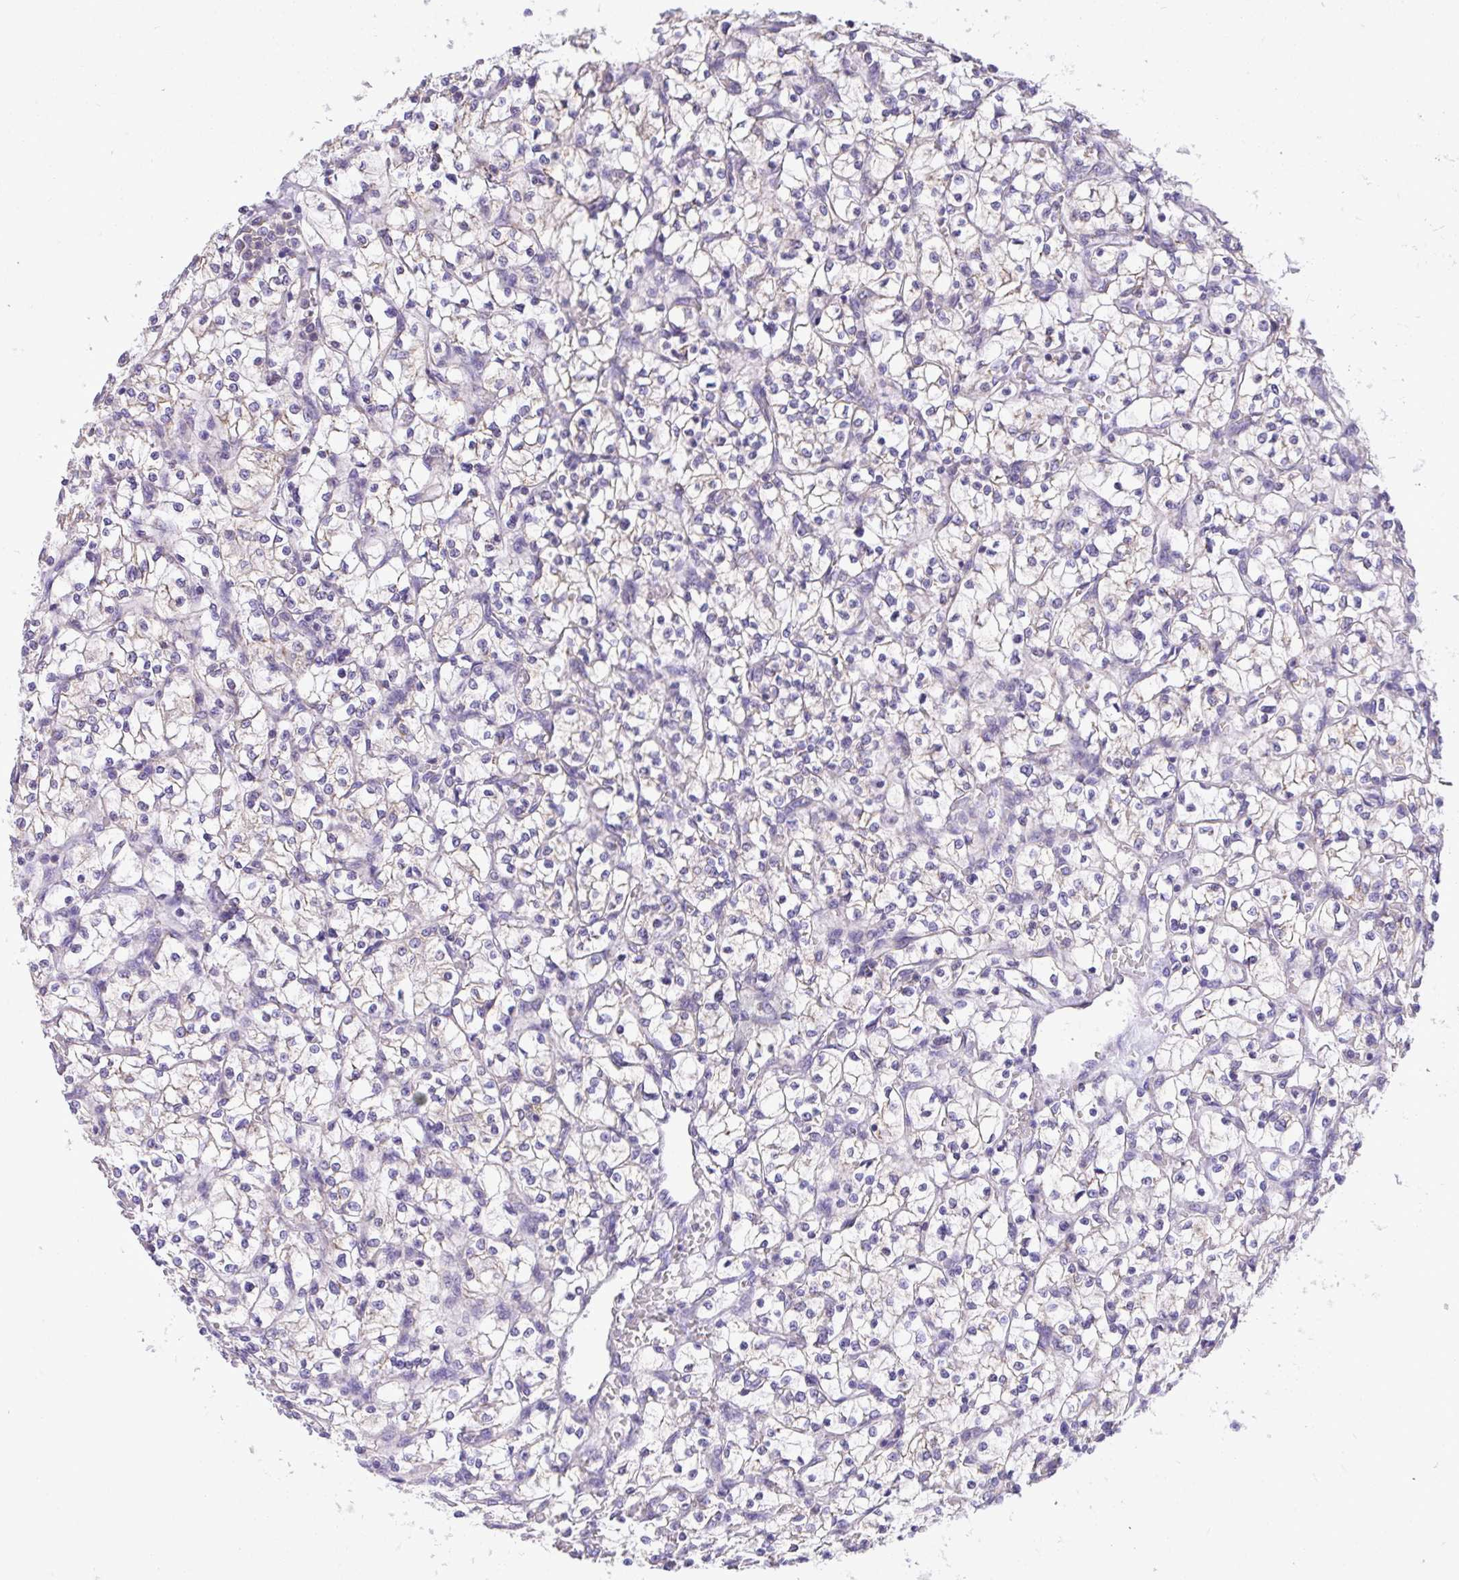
{"staining": {"intensity": "negative", "quantity": "none", "location": "none"}, "tissue": "renal cancer", "cell_type": "Tumor cells", "image_type": "cancer", "snomed": [{"axis": "morphology", "description": "Adenocarcinoma, NOS"}, {"axis": "topography", "description": "Kidney"}], "caption": "A high-resolution histopathology image shows immunohistochemistry (IHC) staining of renal cancer, which shows no significant positivity in tumor cells.", "gene": "MPC2", "patient": {"sex": "female", "age": 64}}